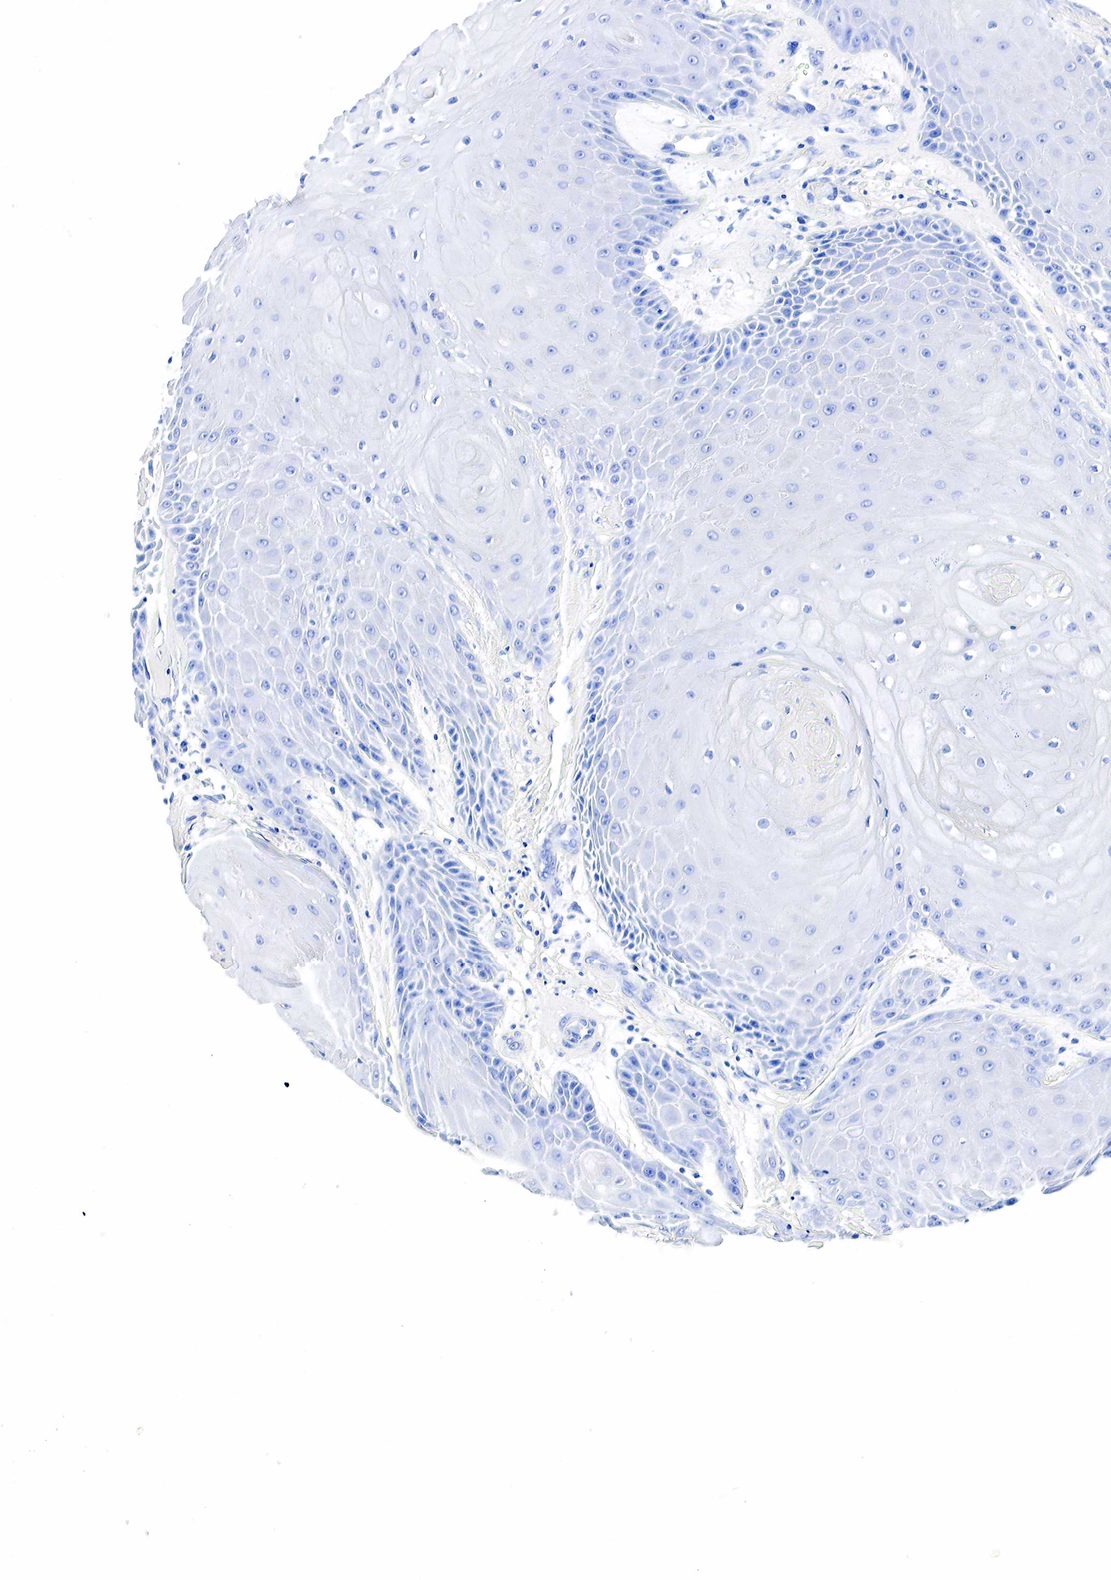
{"staining": {"intensity": "negative", "quantity": "none", "location": "none"}, "tissue": "skin cancer", "cell_type": "Tumor cells", "image_type": "cancer", "snomed": [{"axis": "morphology", "description": "Squamous cell carcinoma, NOS"}, {"axis": "topography", "description": "Skin"}], "caption": "This is an immunohistochemistry histopathology image of skin cancer. There is no expression in tumor cells.", "gene": "ACP3", "patient": {"sex": "male", "age": 57}}